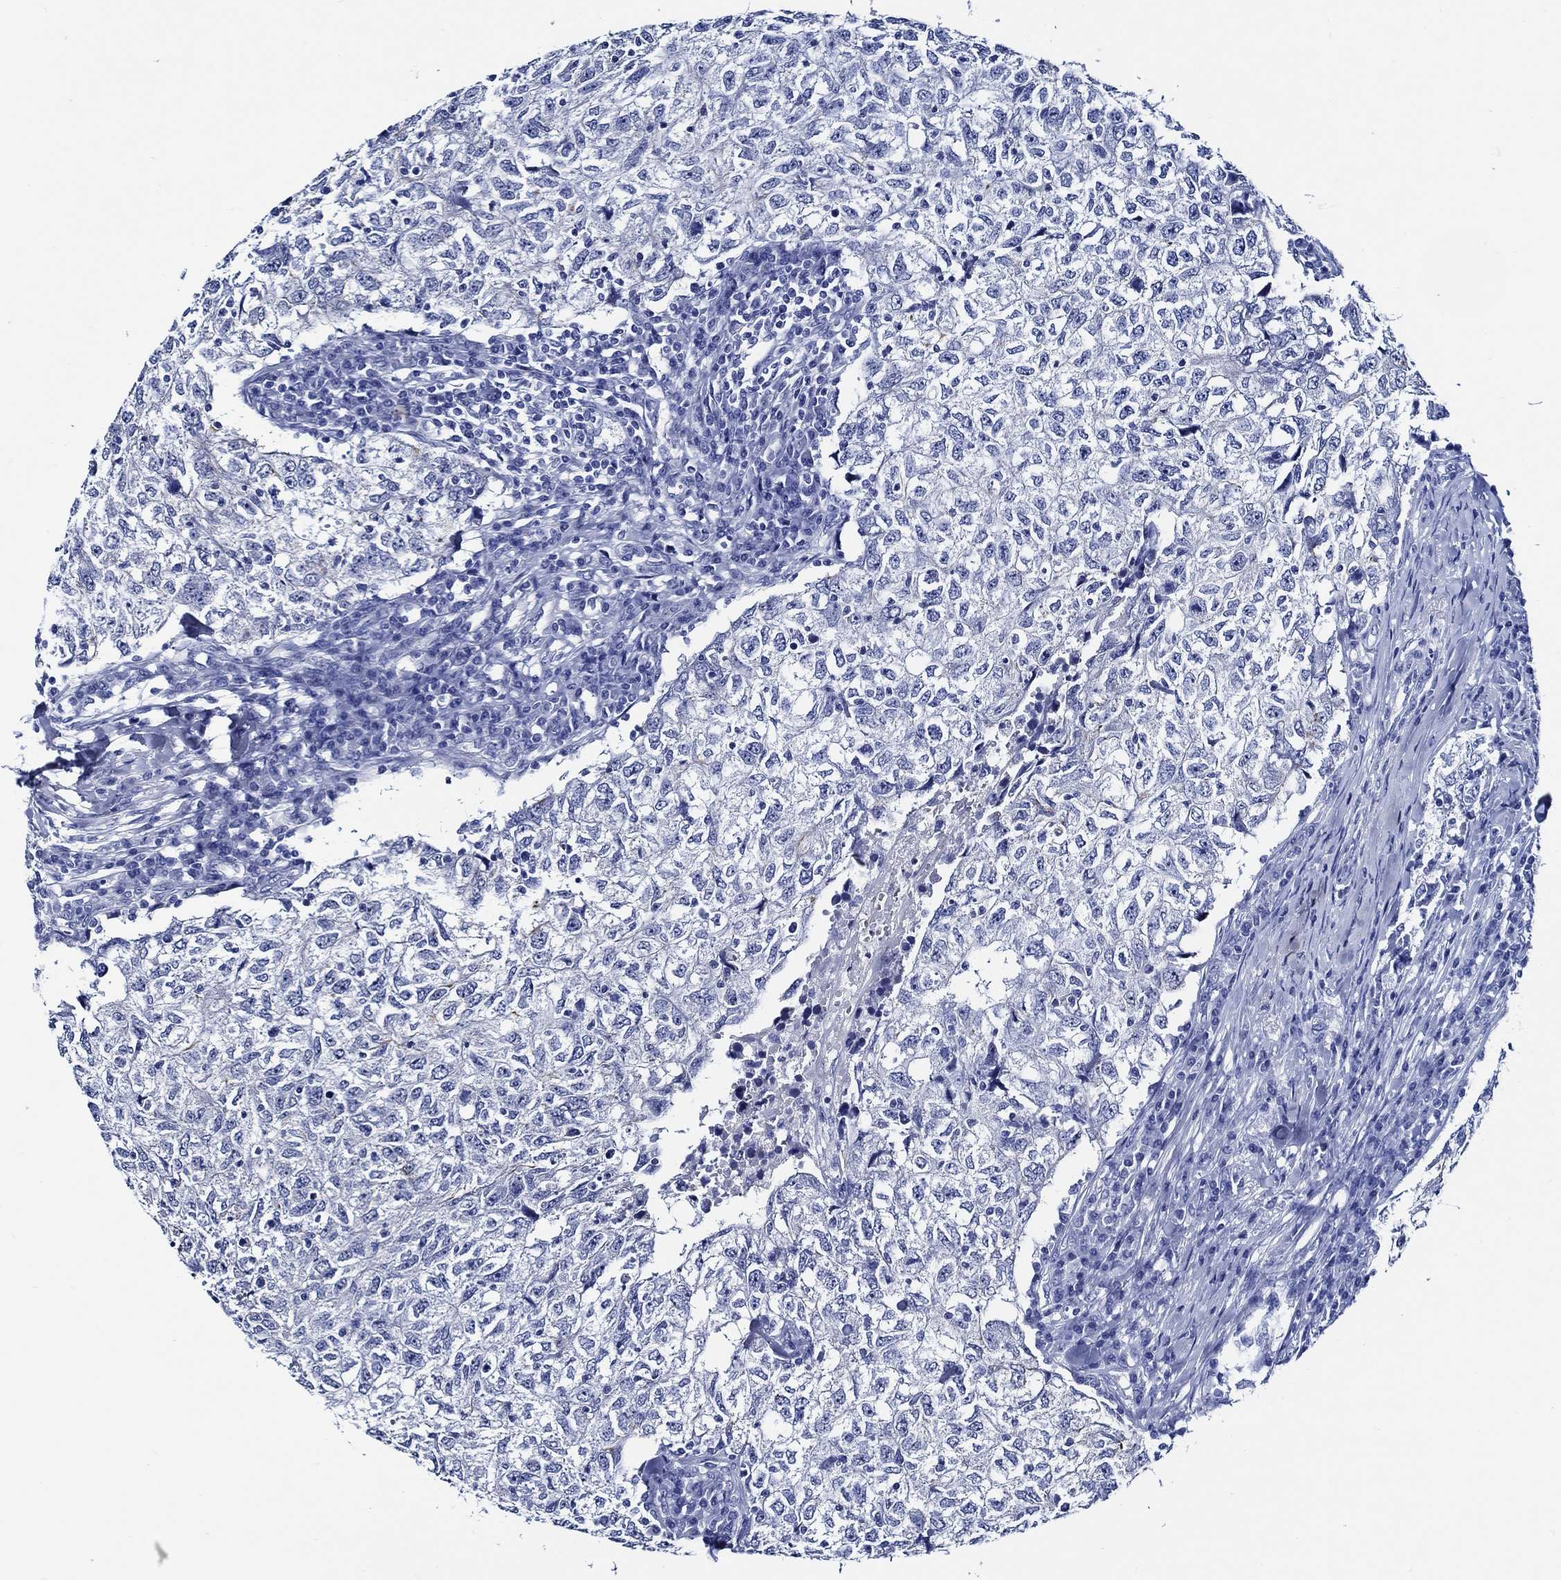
{"staining": {"intensity": "negative", "quantity": "none", "location": "none"}, "tissue": "breast cancer", "cell_type": "Tumor cells", "image_type": "cancer", "snomed": [{"axis": "morphology", "description": "Duct carcinoma"}, {"axis": "topography", "description": "Breast"}], "caption": "Immunohistochemistry (IHC) photomicrograph of neoplastic tissue: breast cancer stained with DAB displays no significant protein positivity in tumor cells. The staining was performed using DAB (3,3'-diaminobenzidine) to visualize the protein expression in brown, while the nuclei were stained in blue with hematoxylin (Magnification: 20x).", "gene": "WDR62", "patient": {"sex": "female", "age": 30}}